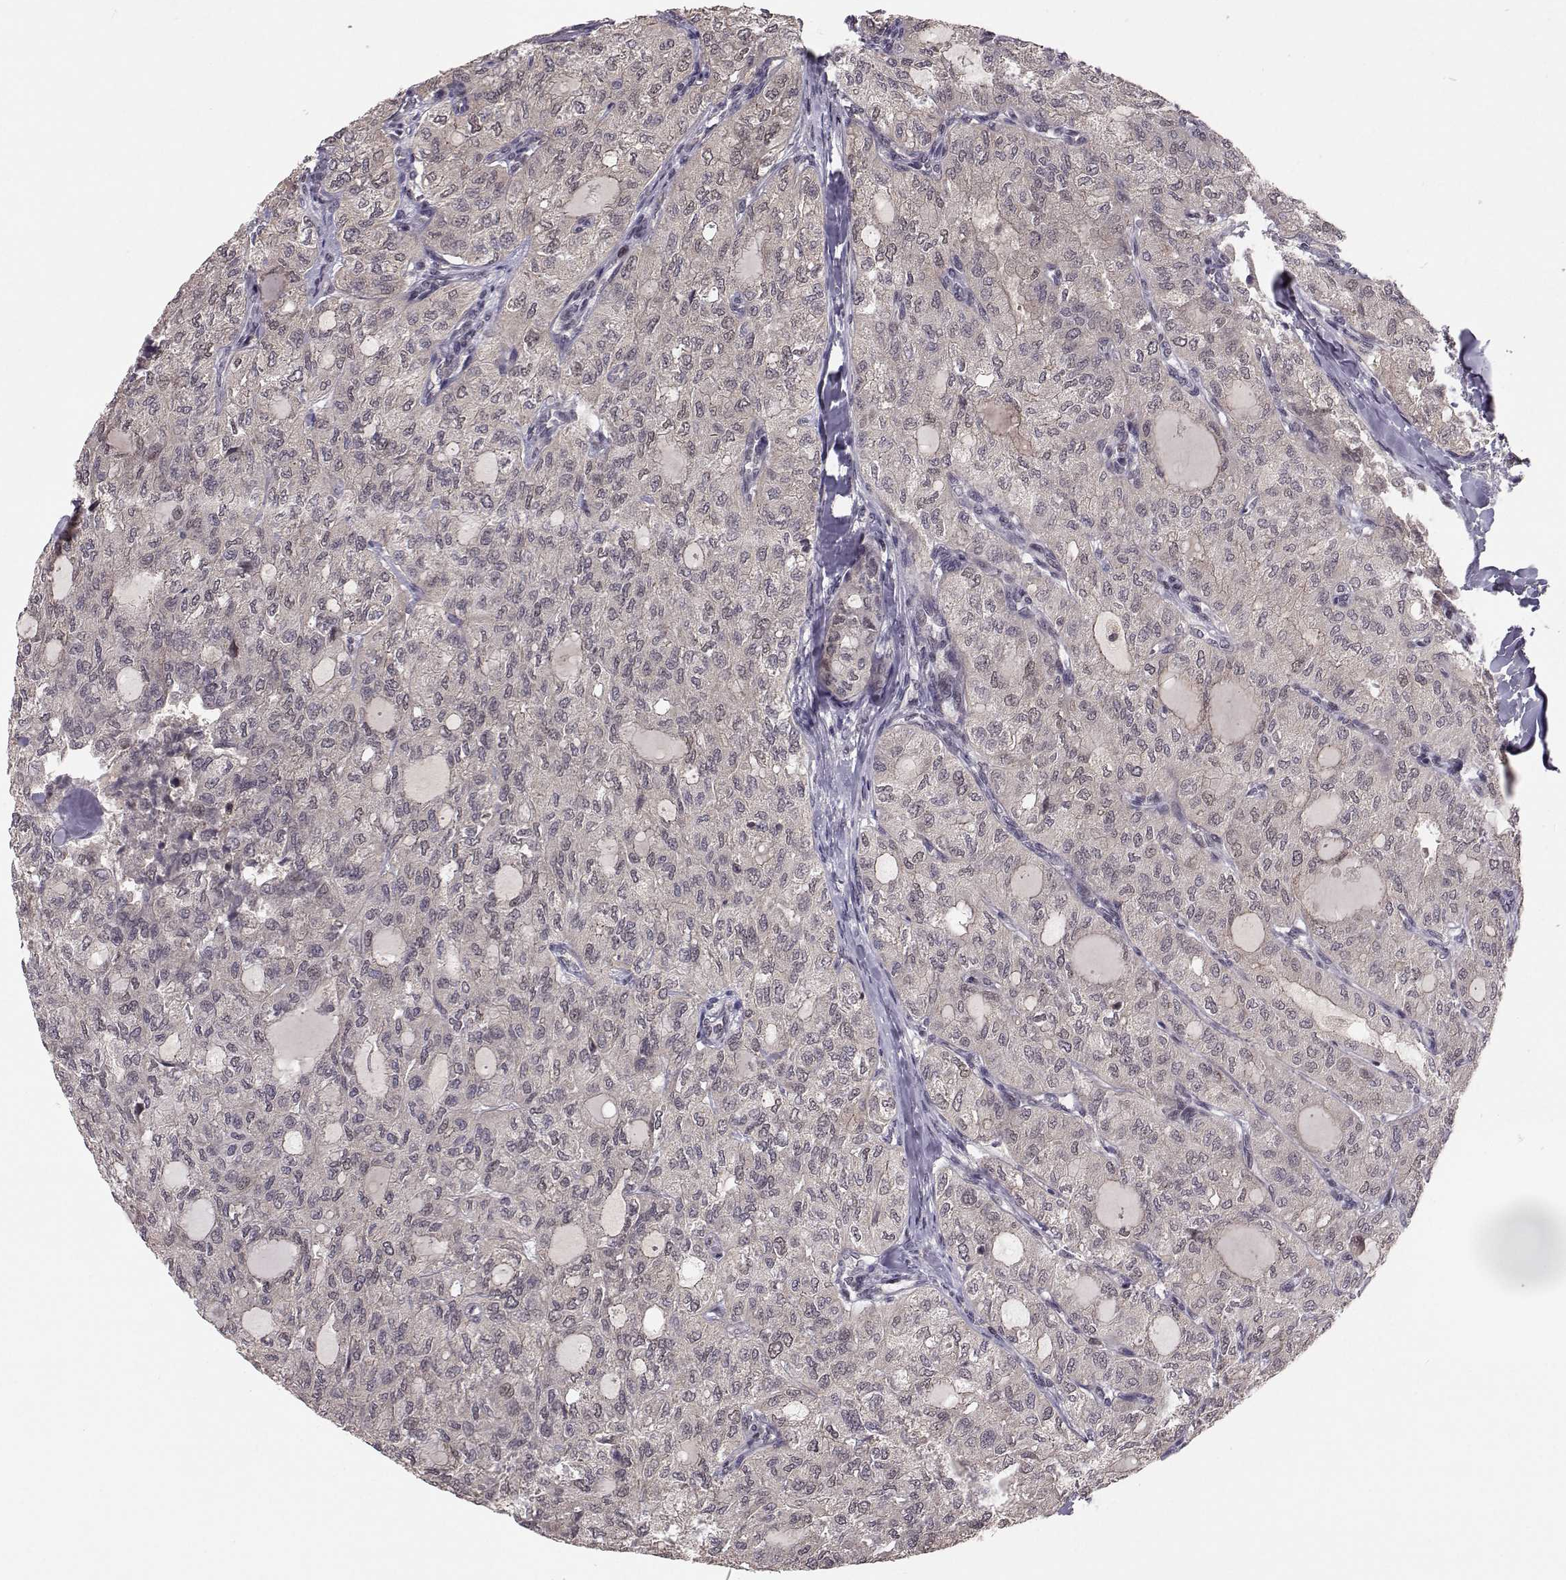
{"staining": {"intensity": "negative", "quantity": "none", "location": "none"}, "tissue": "thyroid cancer", "cell_type": "Tumor cells", "image_type": "cancer", "snomed": [{"axis": "morphology", "description": "Follicular adenoma carcinoma, NOS"}, {"axis": "topography", "description": "Thyroid gland"}], "caption": "Immunohistochemical staining of follicular adenoma carcinoma (thyroid) reveals no significant expression in tumor cells.", "gene": "PLEKHG3", "patient": {"sex": "male", "age": 75}}